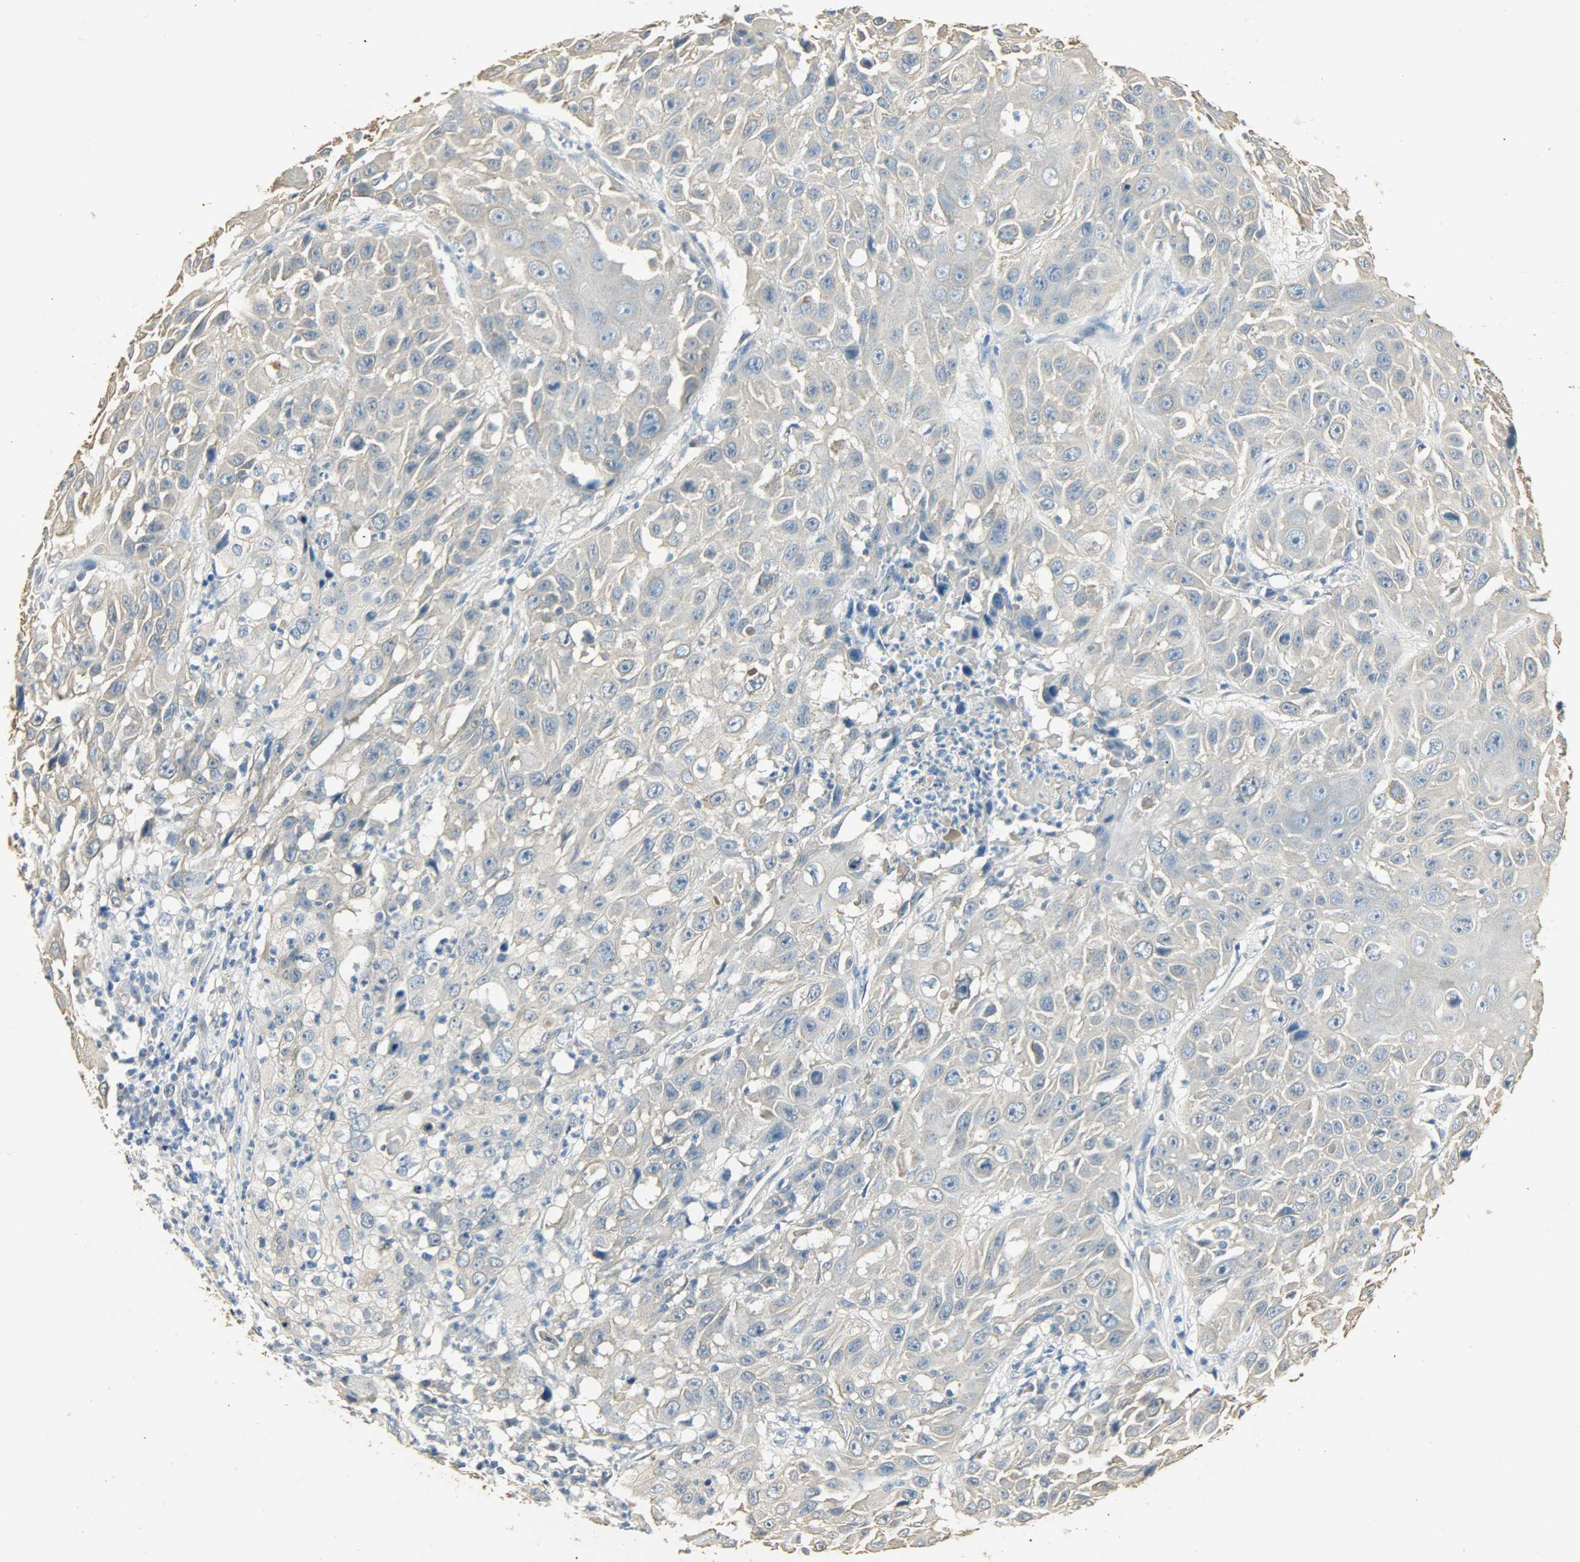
{"staining": {"intensity": "weak", "quantity": "25%-75%", "location": "cytoplasmic/membranous"}, "tissue": "cervical cancer", "cell_type": "Tumor cells", "image_type": "cancer", "snomed": [{"axis": "morphology", "description": "Squamous cell carcinoma, NOS"}, {"axis": "topography", "description": "Cervix"}], "caption": "Weak cytoplasmic/membranous expression for a protein is appreciated in approximately 25%-75% of tumor cells of squamous cell carcinoma (cervical) using immunohistochemistry.", "gene": "USP13", "patient": {"sex": "female", "age": 39}}